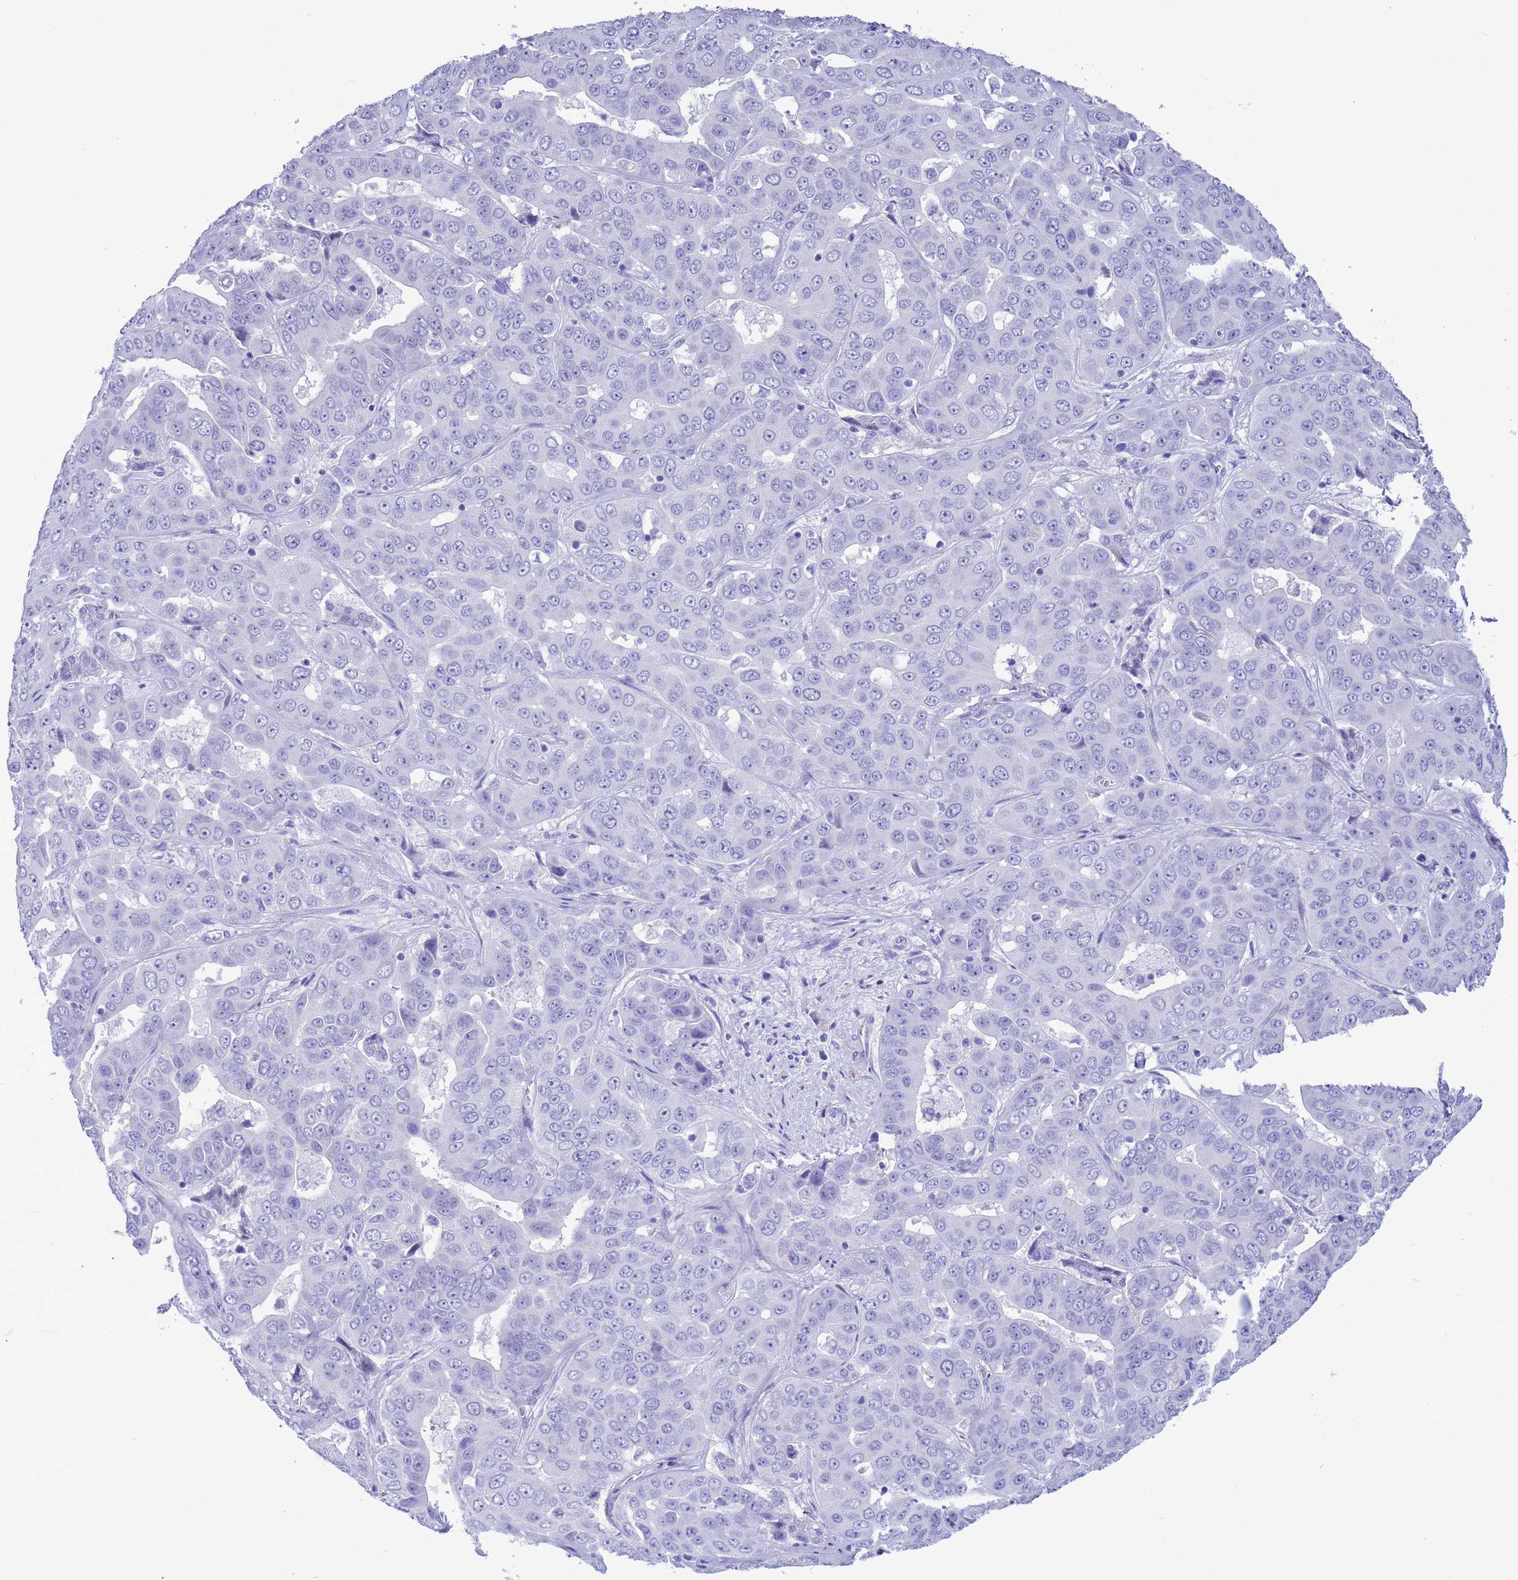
{"staining": {"intensity": "negative", "quantity": "none", "location": "none"}, "tissue": "liver cancer", "cell_type": "Tumor cells", "image_type": "cancer", "snomed": [{"axis": "morphology", "description": "Cholangiocarcinoma"}, {"axis": "topography", "description": "Liver"}], "caption": "Tumor cells show no significant protein staining in liver cancer.", "gene": "GSTM1", "patient": {"sex": "female", "age": 52}}